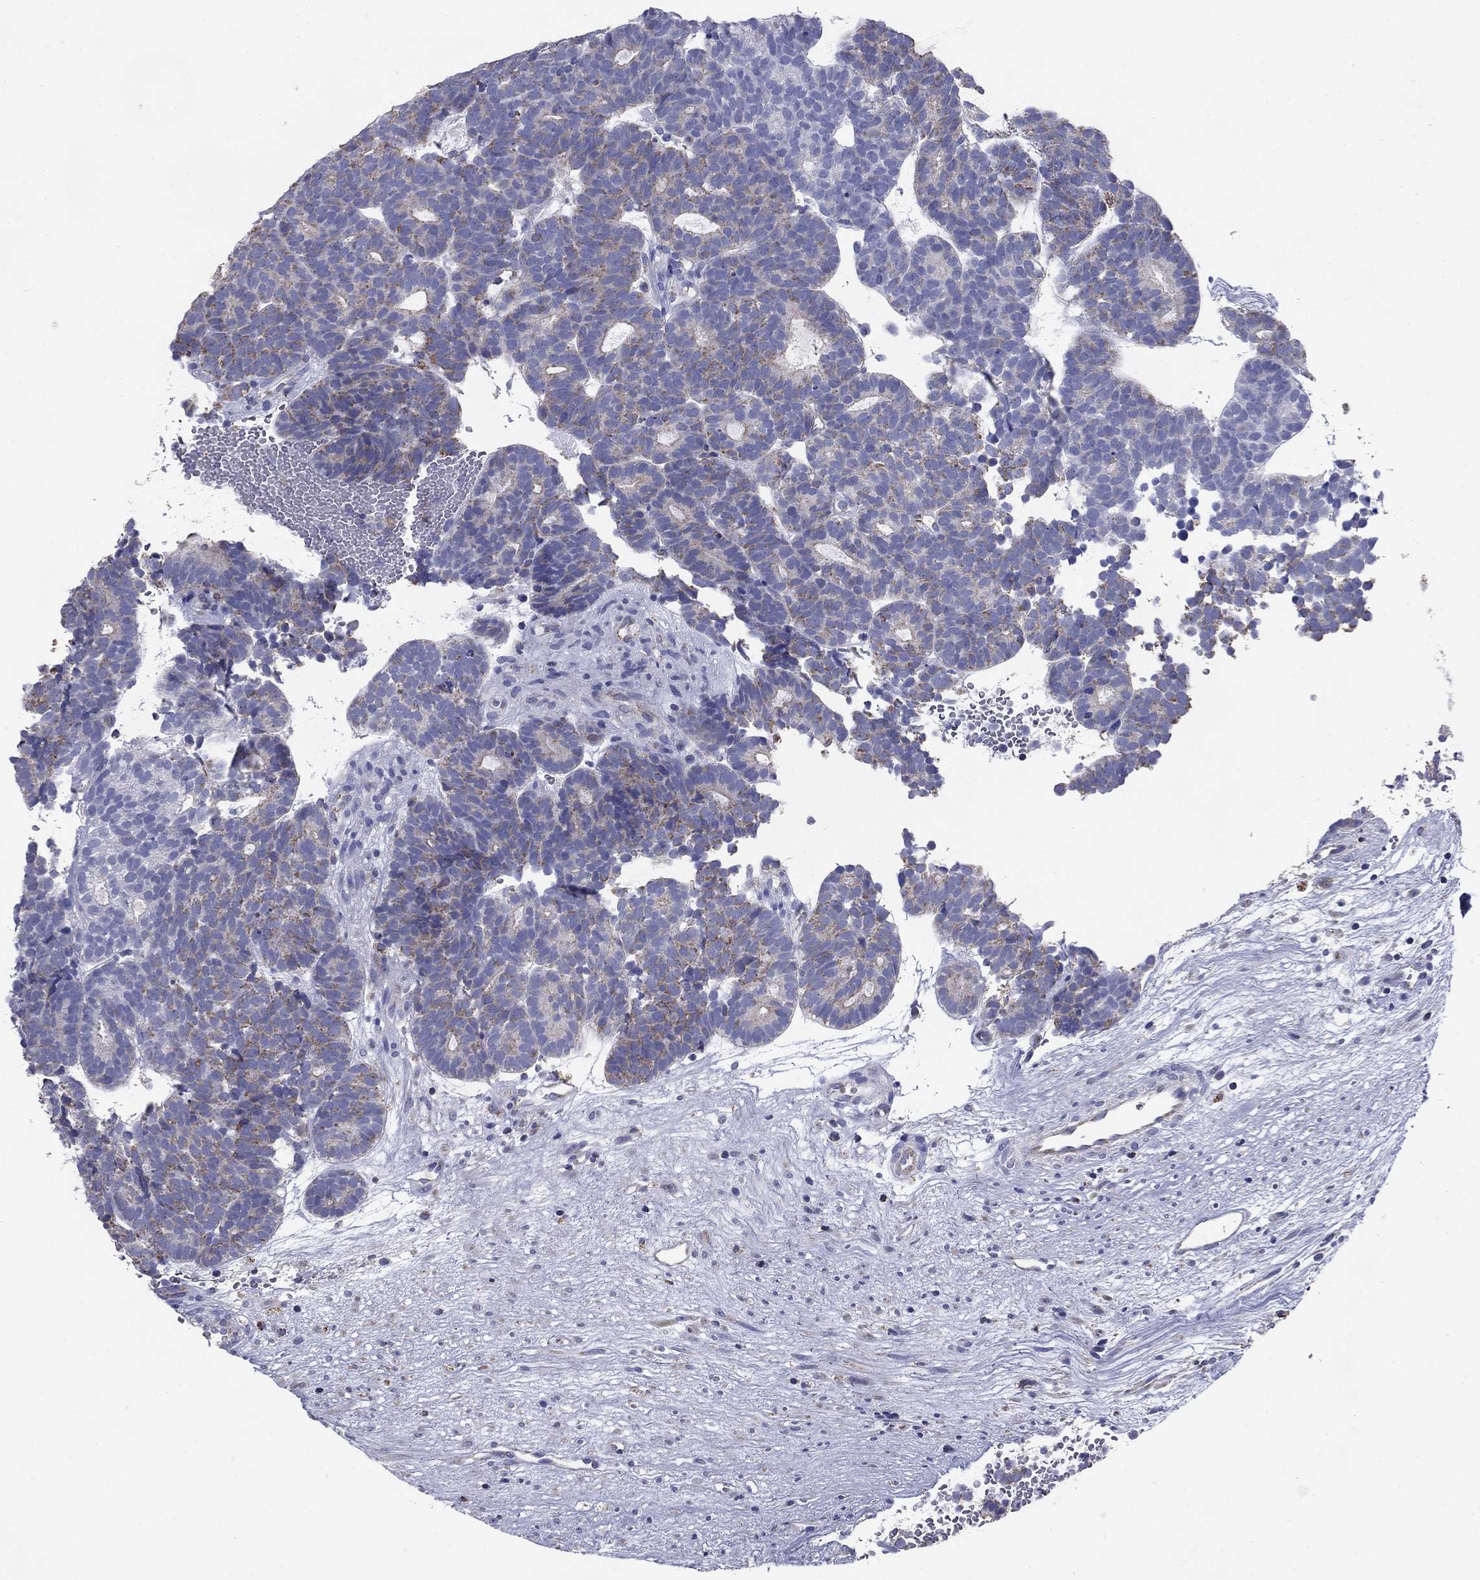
{"staining": {"intensity": "weak", "quantity": "25%-75%", "location": "cytoplasmic/membranous"}, "tissue": "head and neck cancer", "cell_type": "Tumor cells", "image_type": "cancer", "snomed": [{"axis": "morphology", "description": "Adenocarcinoma, NOS"}, {"axis": "topography", "description": "Head-Neck"}], "caption": "IHC of head and neck cancer (adenocarcinoma) exhibits low levels of weak cytoplasmic/membranous expression in approximately 25%-75% of tumor cells. (DAB IHC, brown staining for protein, blue staining for nuclei).", "gene": "NDUFA4L2", "patient": {"sex": "female", "age": 81}}